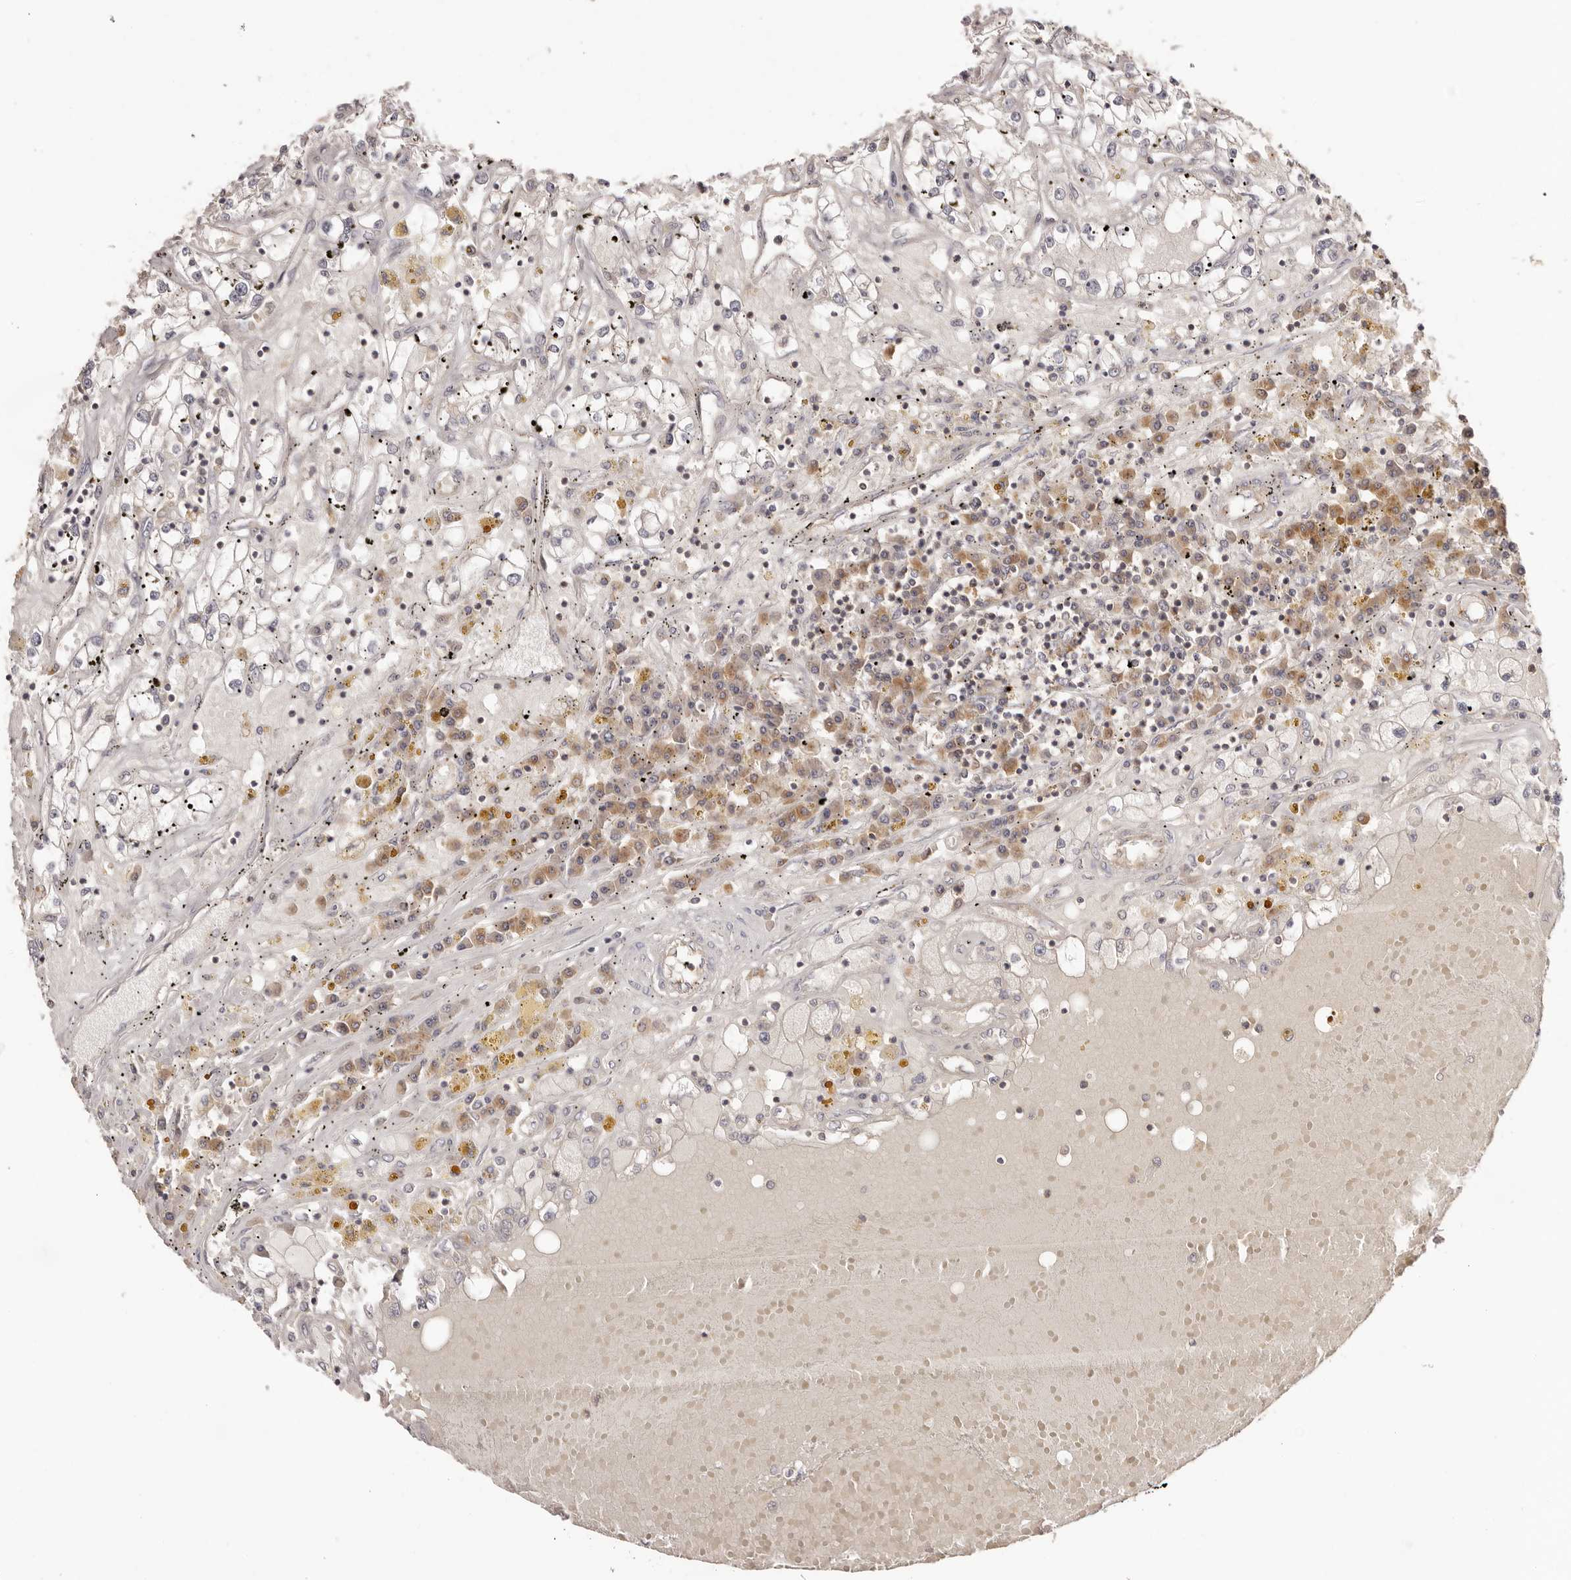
{"staining": {"intensity": "negative", "quantity": "none", "location": "none"}, "tissue": "renal cancer", "cell_type": "Tumor cells", "image_type": "cancer", "snomed": [{"axis": "morphology", "description": "Adenocarcinoma, NOS"}, {"axis": "topography", "description": "Kidney"}], "caption": "IHC histopathology image of neoplastic tissue: renal cancer stained with DAB (3,3'-diaminobenzidine) demonstrates no significant protein positivity in tumor cells.", "gene": "EEF1E1", "patient": {"sex": "male", "age": 56}}